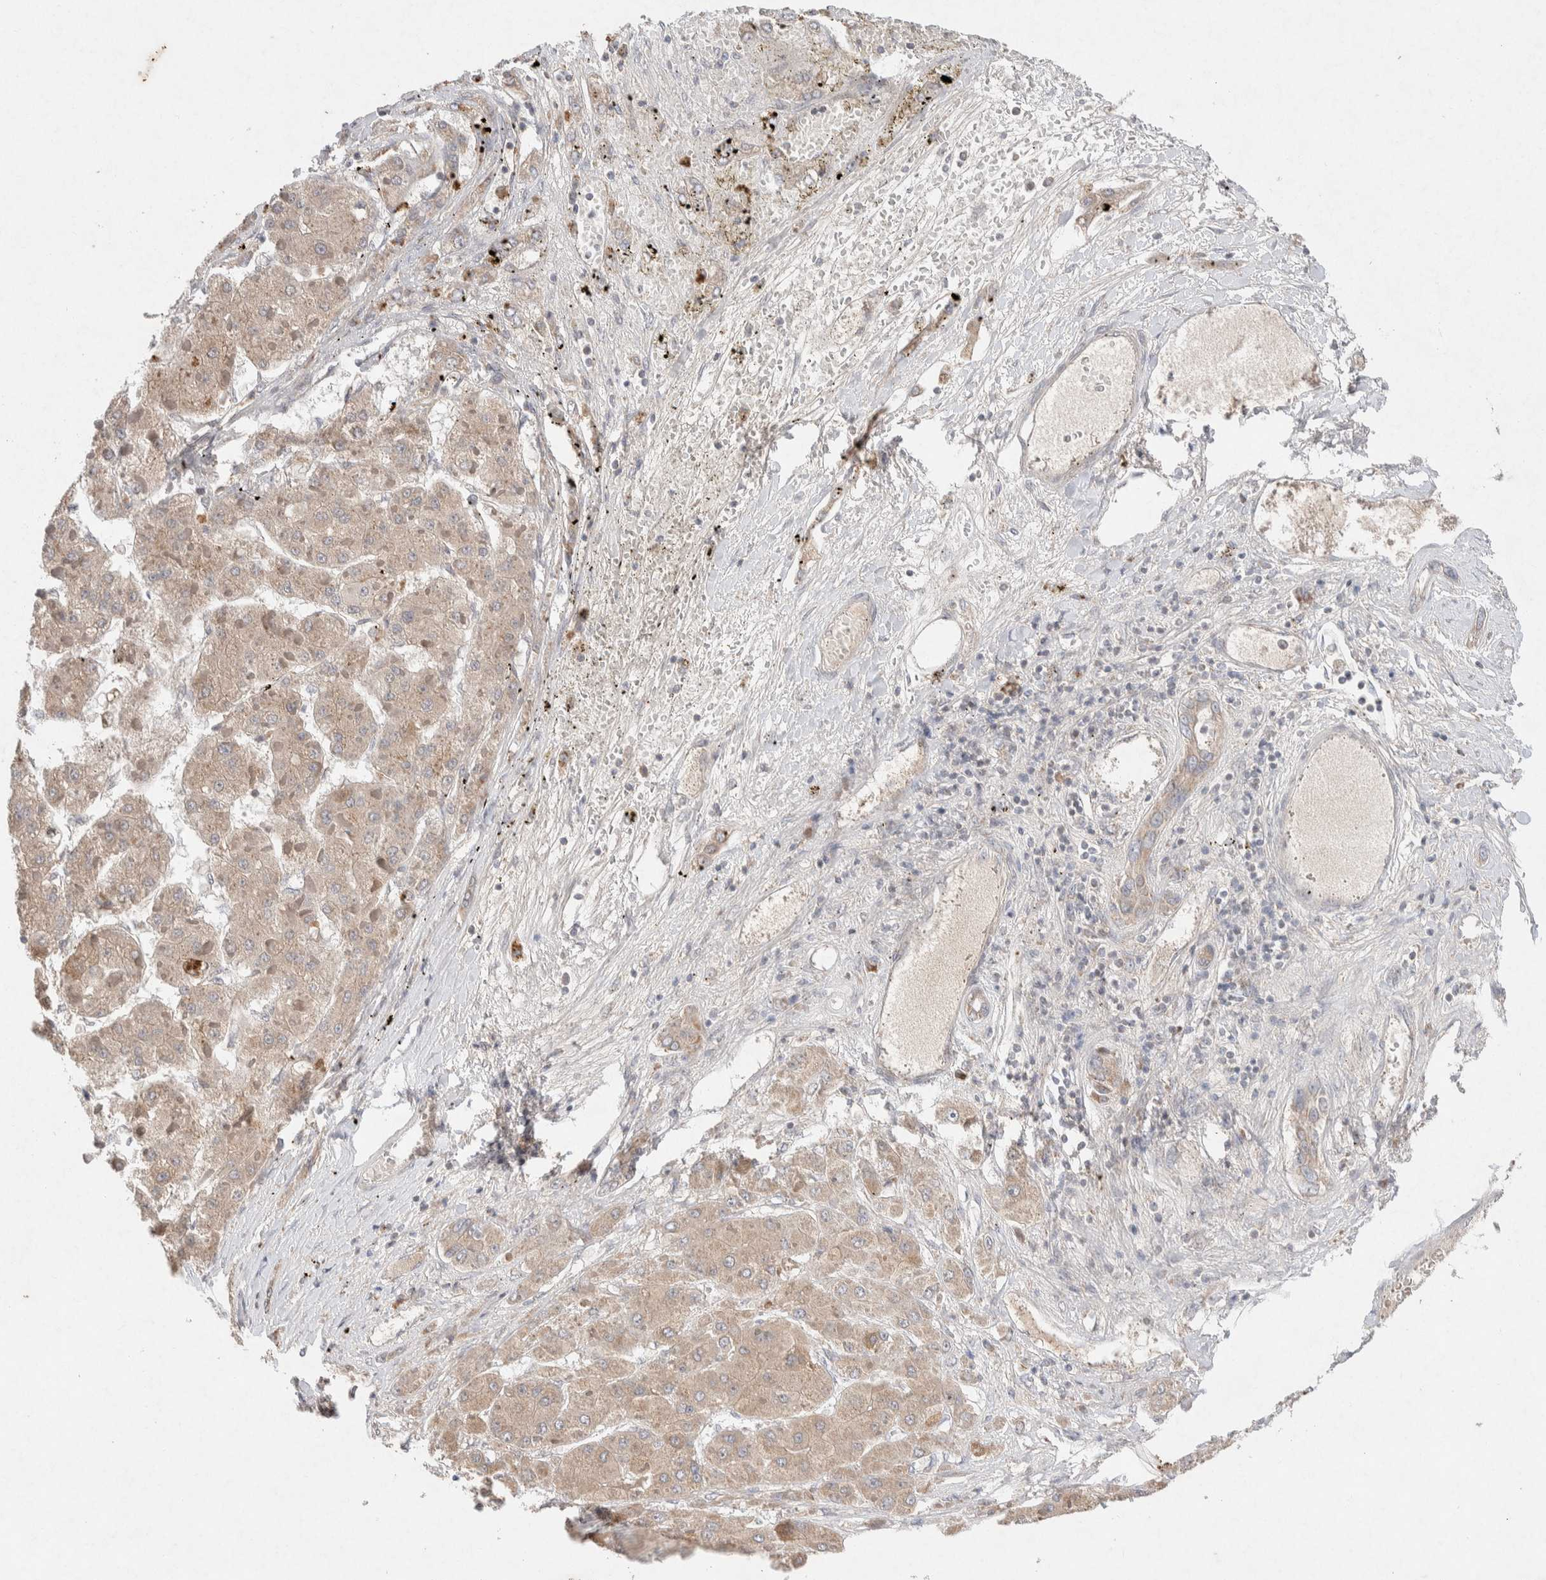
{"staining": {"intensity": "weak", "quantity": ">75%", "location": "cytoplasmic/membranous"}, "tissue": "liver cancer", "cell_type": "Tumor cells", "image_type": "cancer", "snomed": [{"axis": "morphology", "description": "Carcinoma, Hepatocellular, NOS"}, {"axis": "topography", "description": "Liver"}], "caption": "Hepatocellular carcinoma (liver) stained for a protein (brown) shows weak cytoplasmic/membranous positive positivity in approximately >75% of tumor cells.", "gene": "CMTM4", "patient": {"sex": "female", "age": 73}}